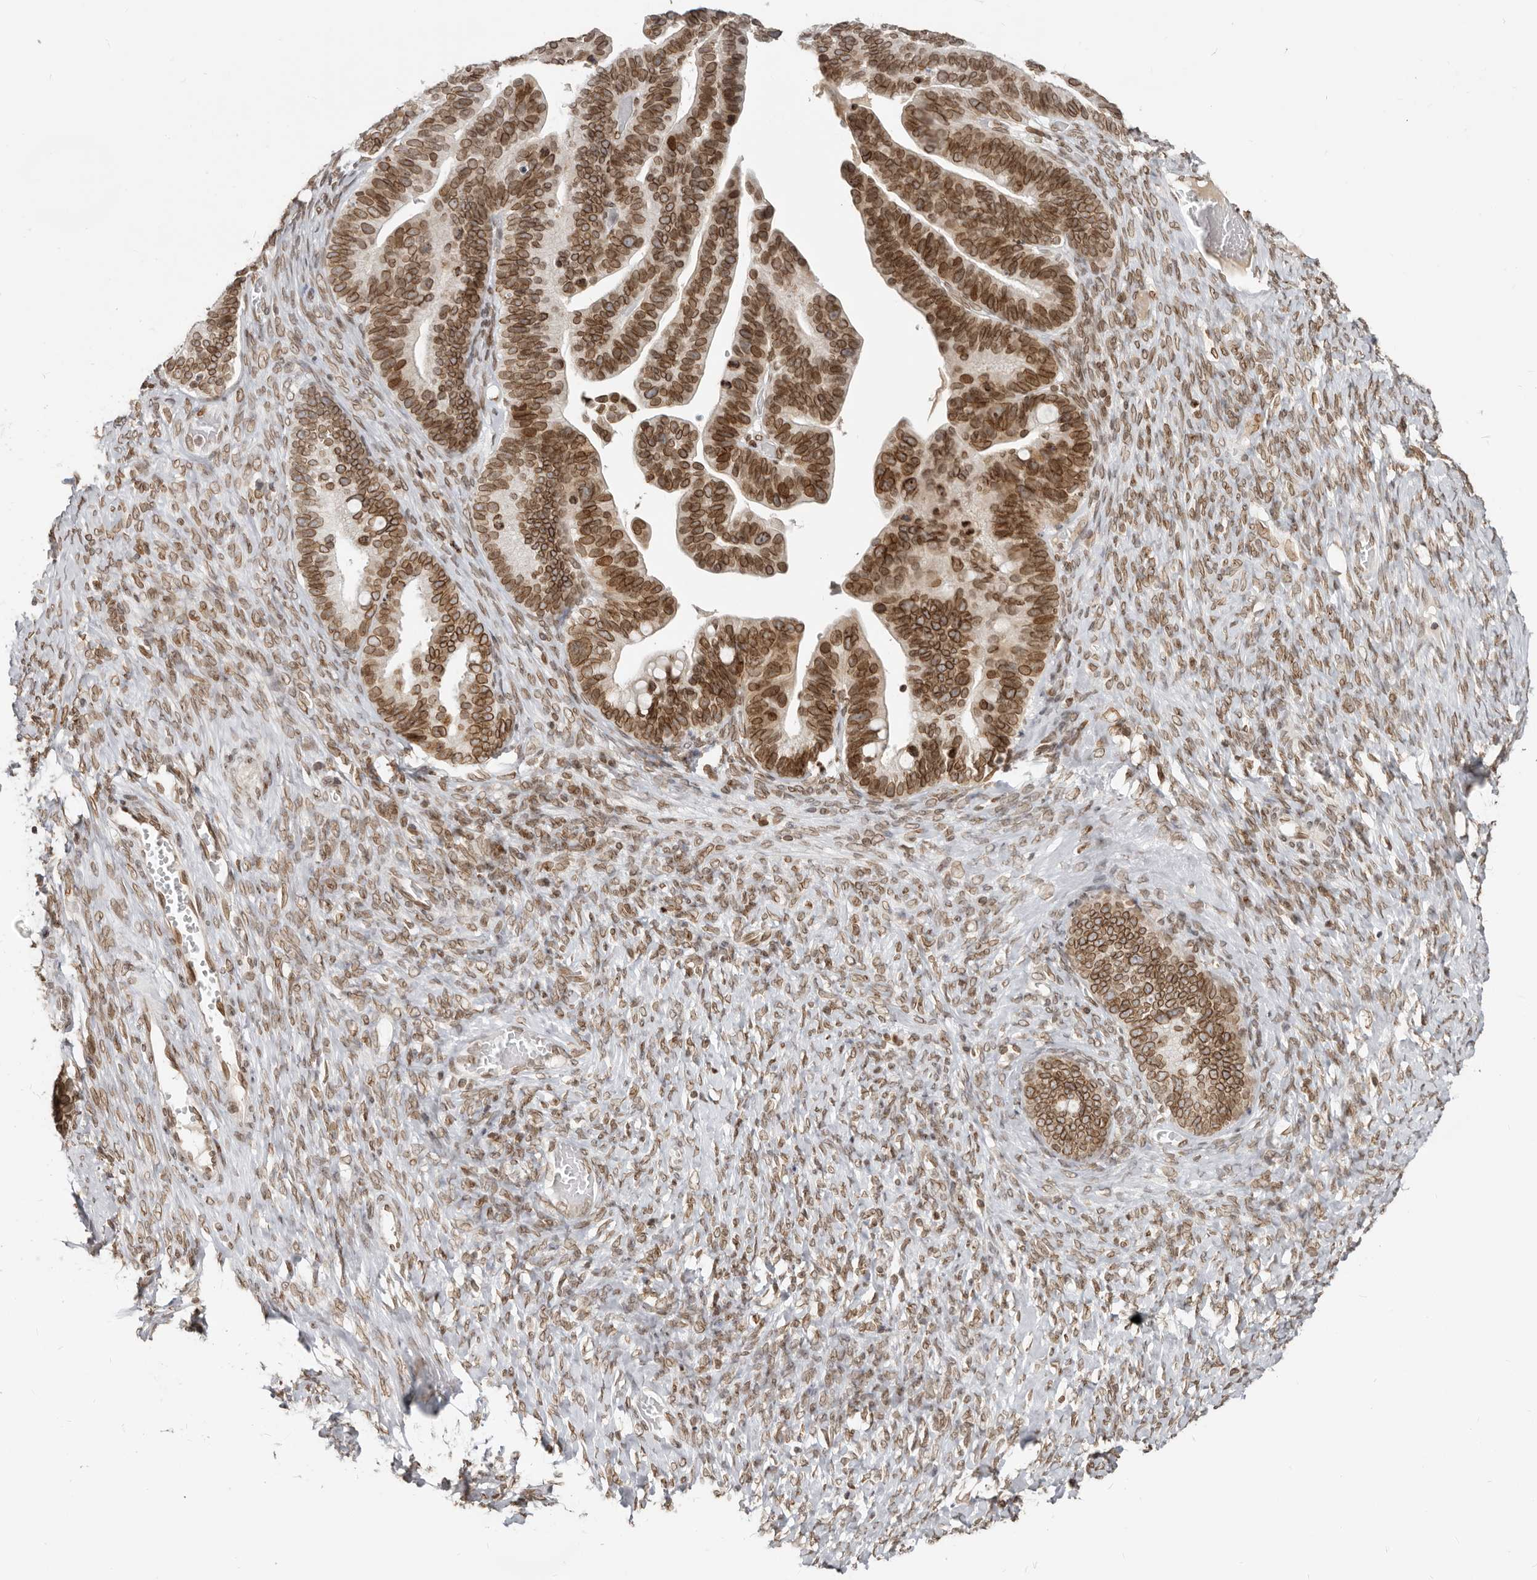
{"staining": {"intensity": "strong", "quantity": ">75%", "location": "cytoplasmic/membranous,nuclear"}, "tissue": "ovarian cancer", "cell_type": "Tumor cells", "image_type": "cancer", "snomed": [{"axis": "morphology", "description": "Cystadenocarcinoma, serous, NOS"}, {"axis": "topography", "description": "Ovary"}], "caption": "Human ovarian cancer (serous cystadenocarcinoma) stained with a protein marker reveals strong staining in tumor cells.", "gene": "NUP153", "patient": {"sex": "female", "age": 56}}